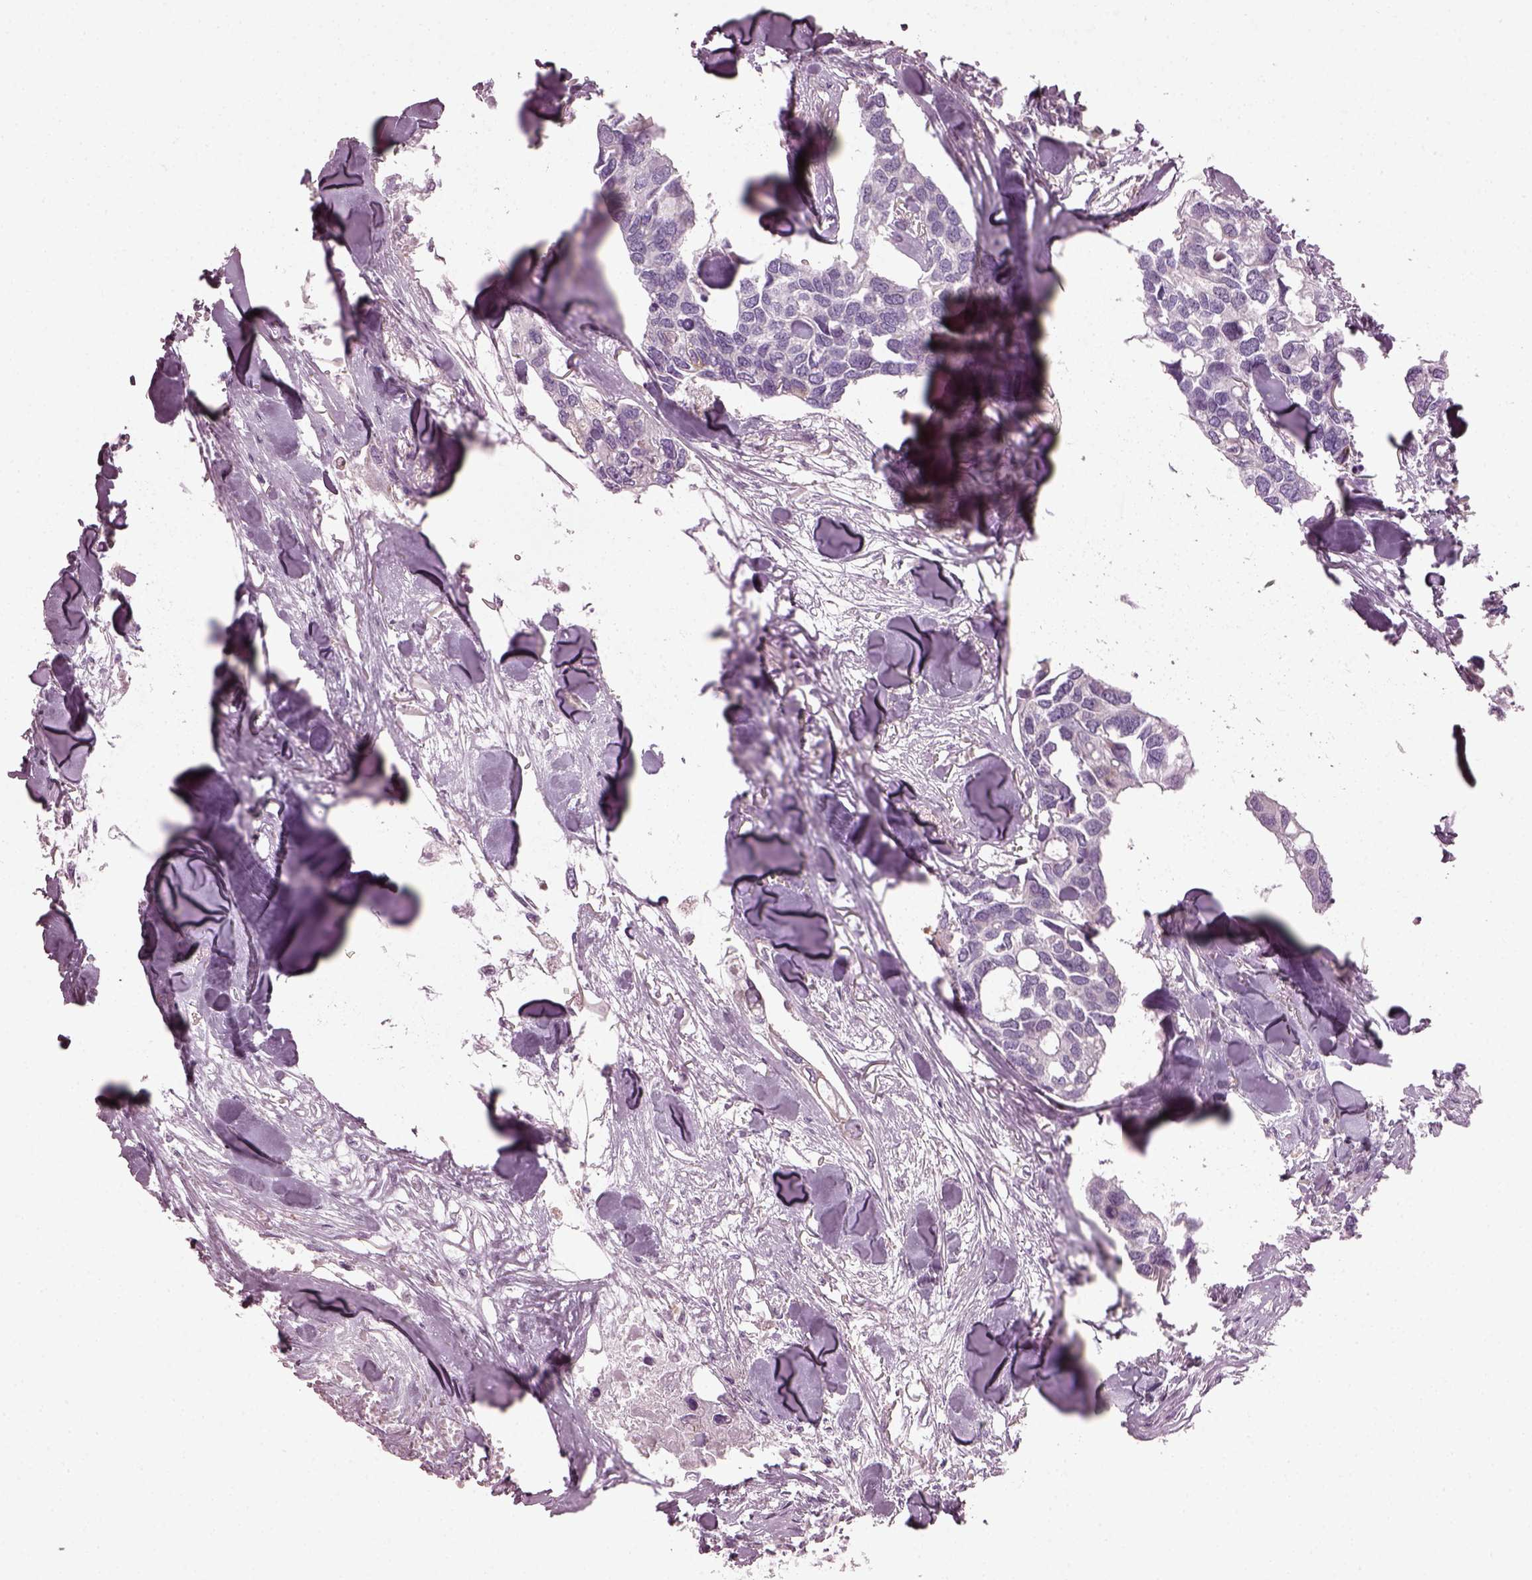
{"staining": {"intensity": "negative", "quantity": "none", "location": "none"}, "tissue": "breast cancer", "cell_type": "Tumor cells", "image_type": "cancer", "snomed": [{"axis": "morphology", "description": "Duct carcinoma"}, {"axis": "topography", "description": "Breast"}], "caption": "This is an IHC micrograph of human breast infiltrating ductal carcinoma. There is no expression in tumor cells.", "gene": "TMEM231", "patient": {"sex": "female", "age": 83}}